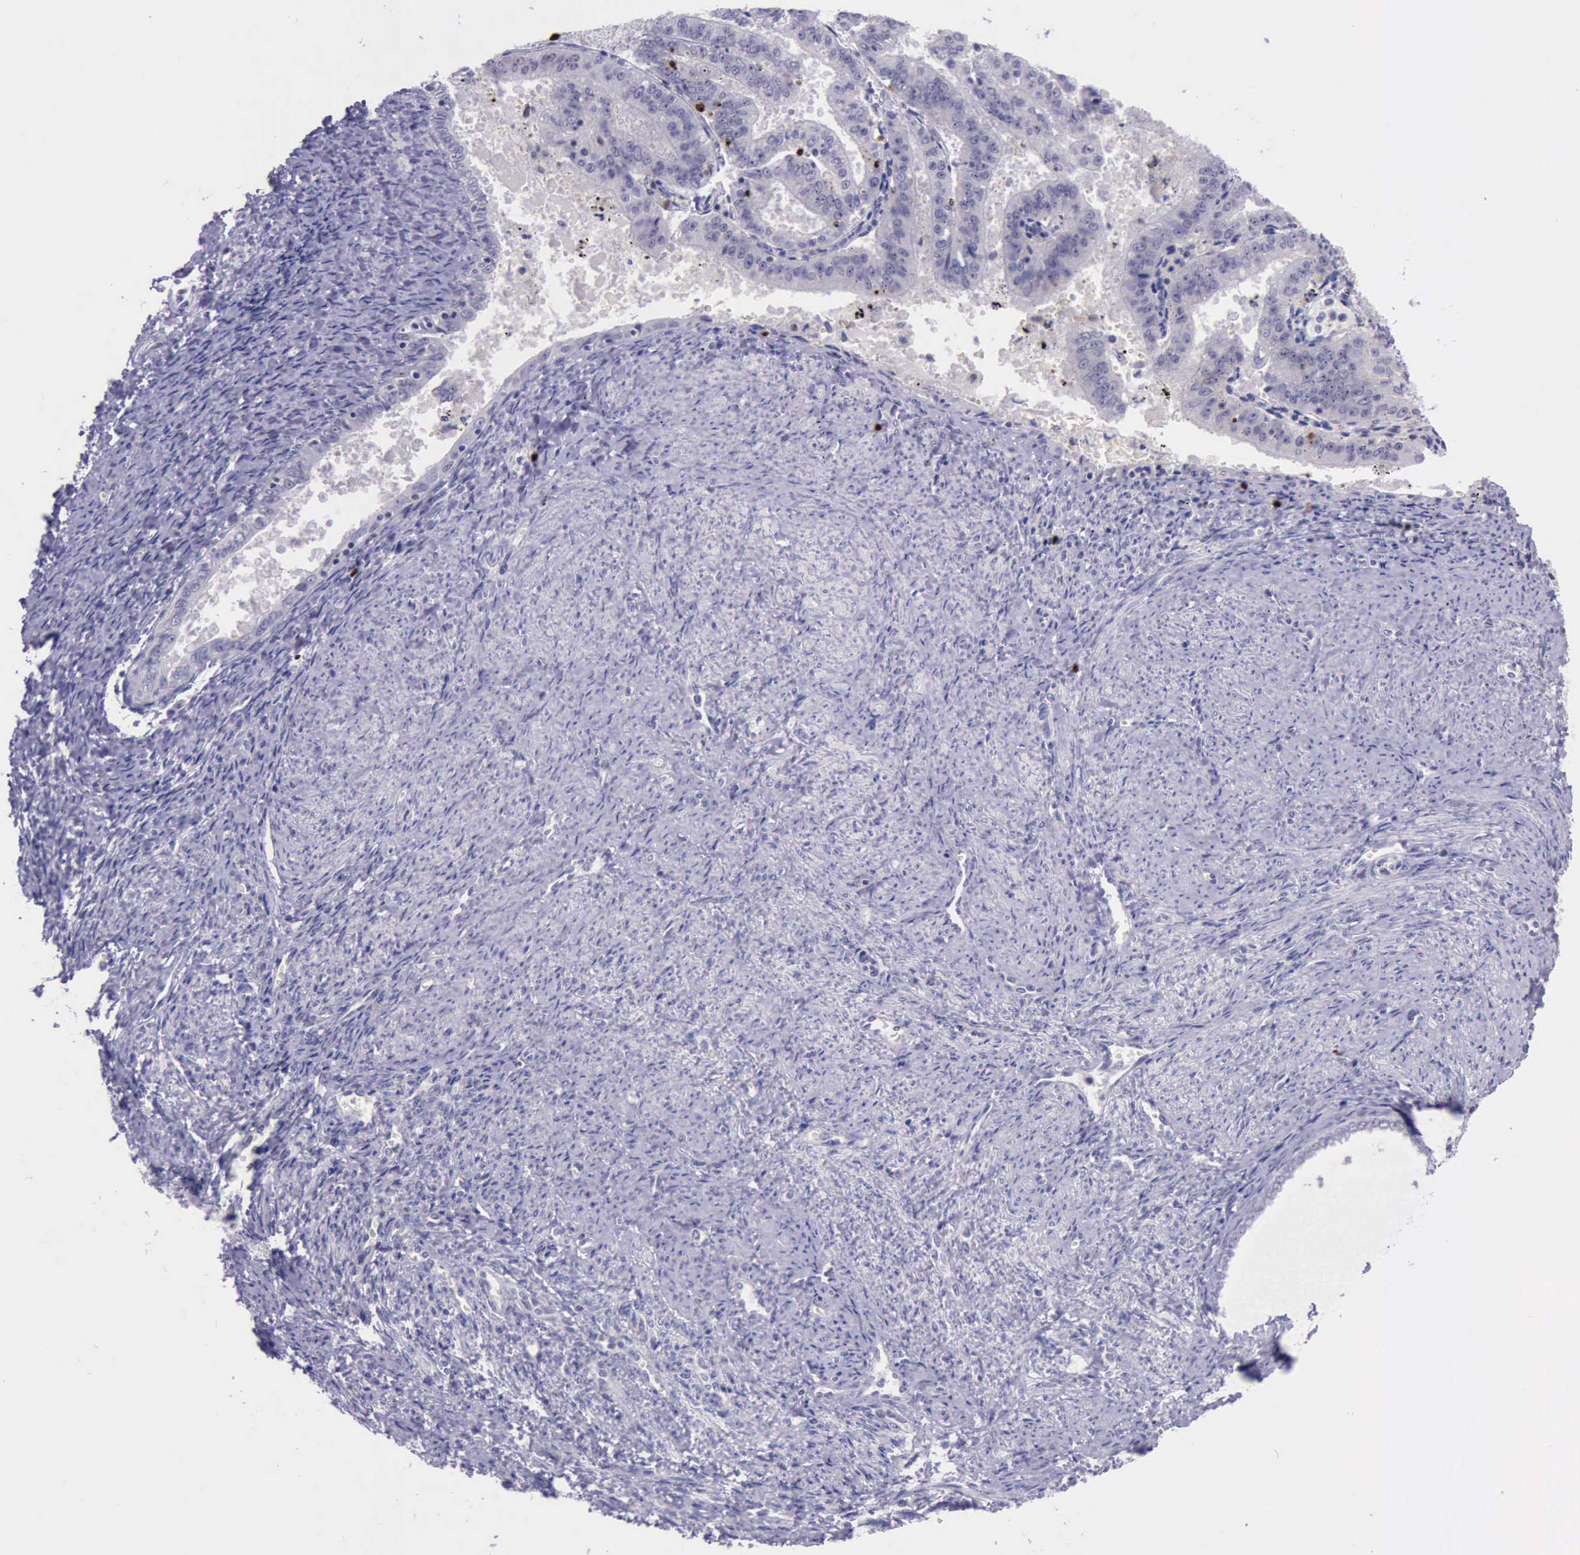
{"staining": {"intensity": "strong", "quantity": "<25%", "location": "nuclear"}, "tissue": "endometrial cancer", "cell_type": "Tumor cells", "image_type": "cancer", "snomed": [{"axis": "morphology", "description": "Adenocarcinoma, NOS"}, {"axis": "topography", "description": "Endometrium"}], "caption": "Immunohistochemistry (IHC) image of human adenocarcinoma (endometrial) stained for a protein (brown), which exhibits medium levels of strong nuclear positivity in approximately <25% of tumor cells.", "gene": "PARP1", "patient": {"sex": "female", "age": 66}}